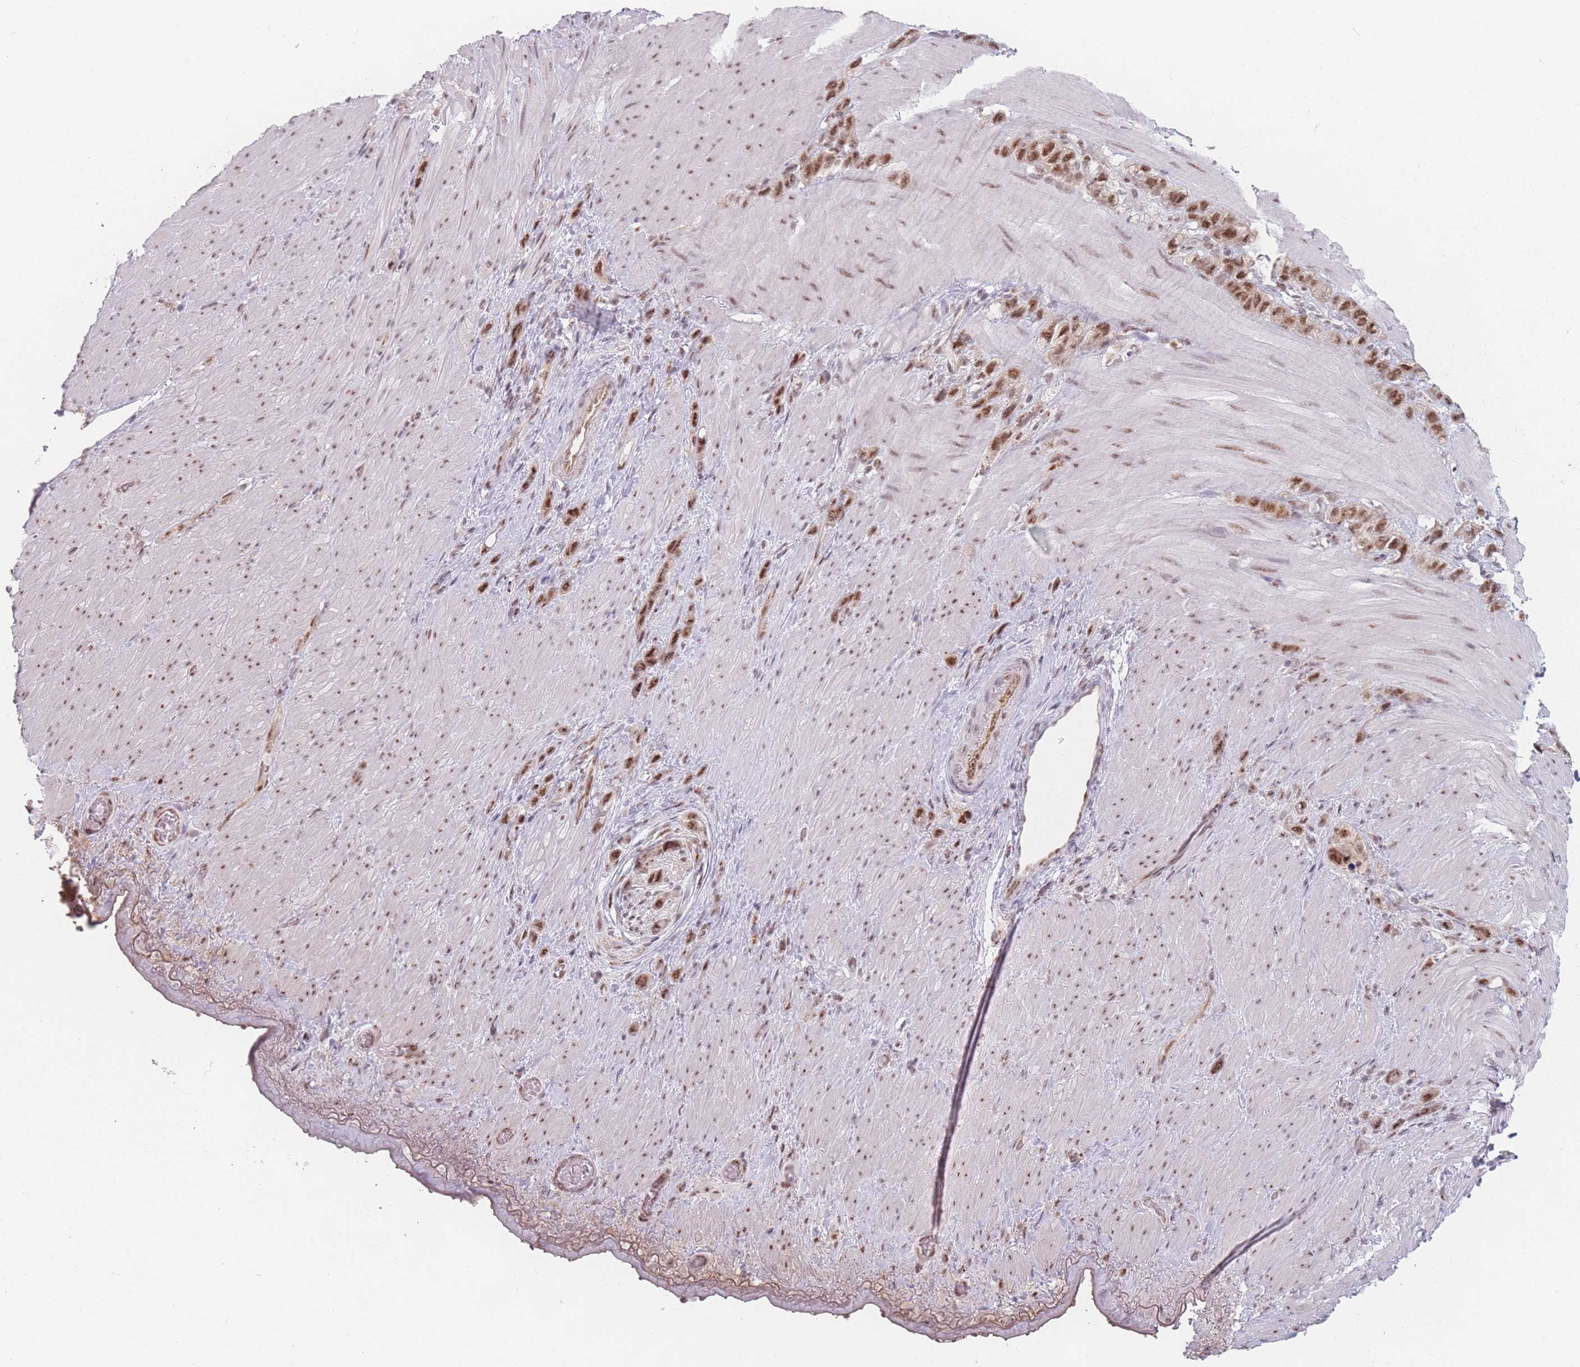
{"staining": {"intensity": "moderate", "quantity": ">75%", "location": "nuclear"}, "tissue": "stomach cancer", "cell_type": "Tumor cells", "image_type": "cancer", "snomed": [{"axis": "morphology", "description": "Adenocarcinoma, NOS"}, {"axis": "topography", "description": "Stomach"}], "caption": "IHC histopathology image of neoplastic tissue: human adenocarcinoma (stomach) stained using IHC displays medium levels of moderate protein expression localized specifically in the nuclear of tumor cells, appearing as a nuclear brown color.", "gene": "ZC3H14", "patient": {"sex": "female", "age": 65}}